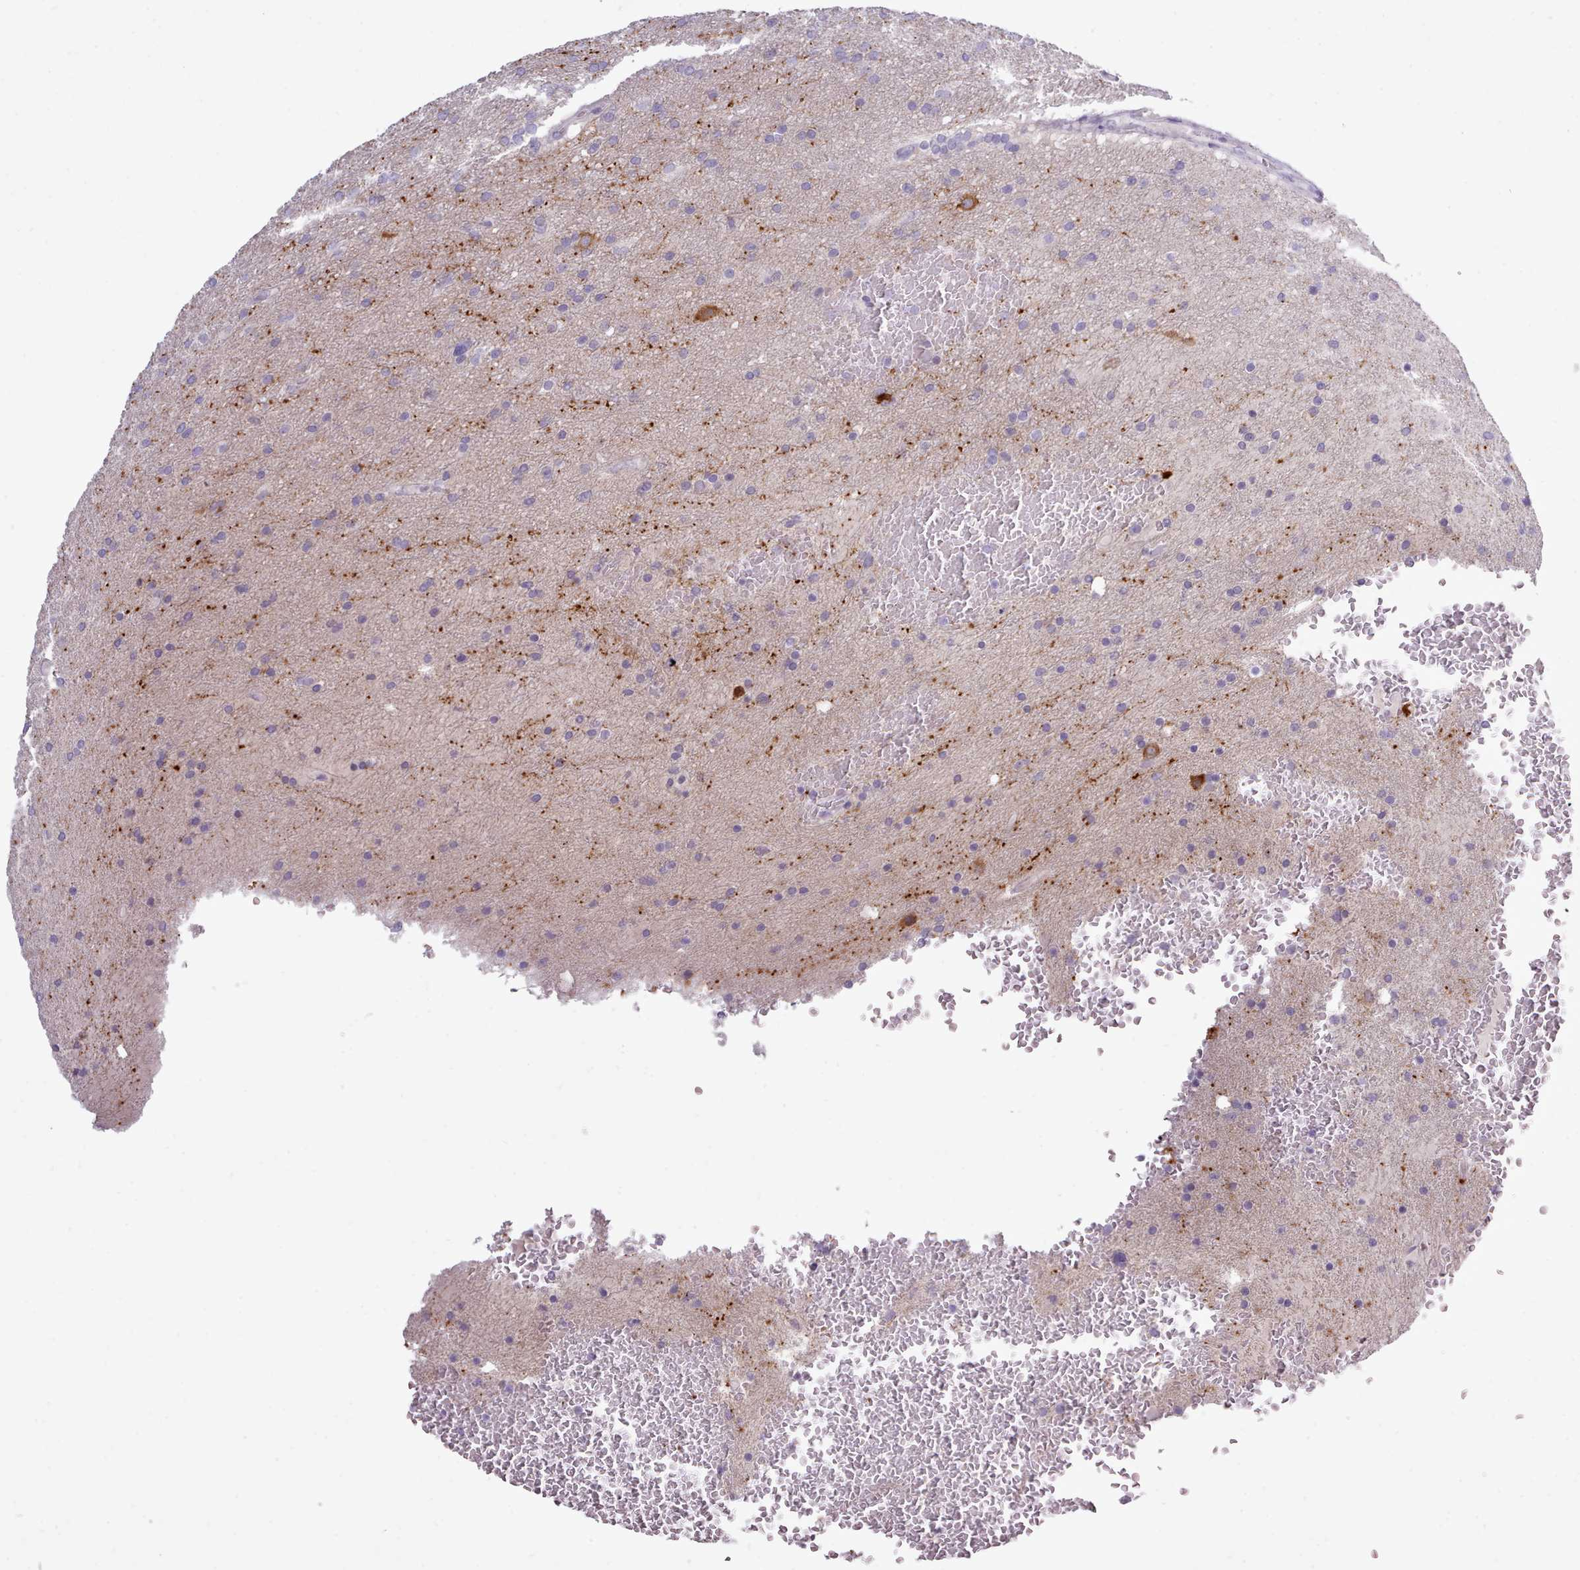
{"staining": {"intensity": "negative", "quantity": "none", "location": "none"}, "tissue": "glioma", "cell_type": "Tumor cells", "image_type": "cancer", "snomed": [{"axis": "morphology", "description": "Glioma, malignant, High grade"}, {"axis": "topography", "description": "Cerebral cortex"}], "caption": "Malignant glioma (high-grade) was stained to show a protein in brown. There is no significant positivity in tumor cells.", "gene": "BDKRB2", "patient": {"sex": "female", "age": 36}}